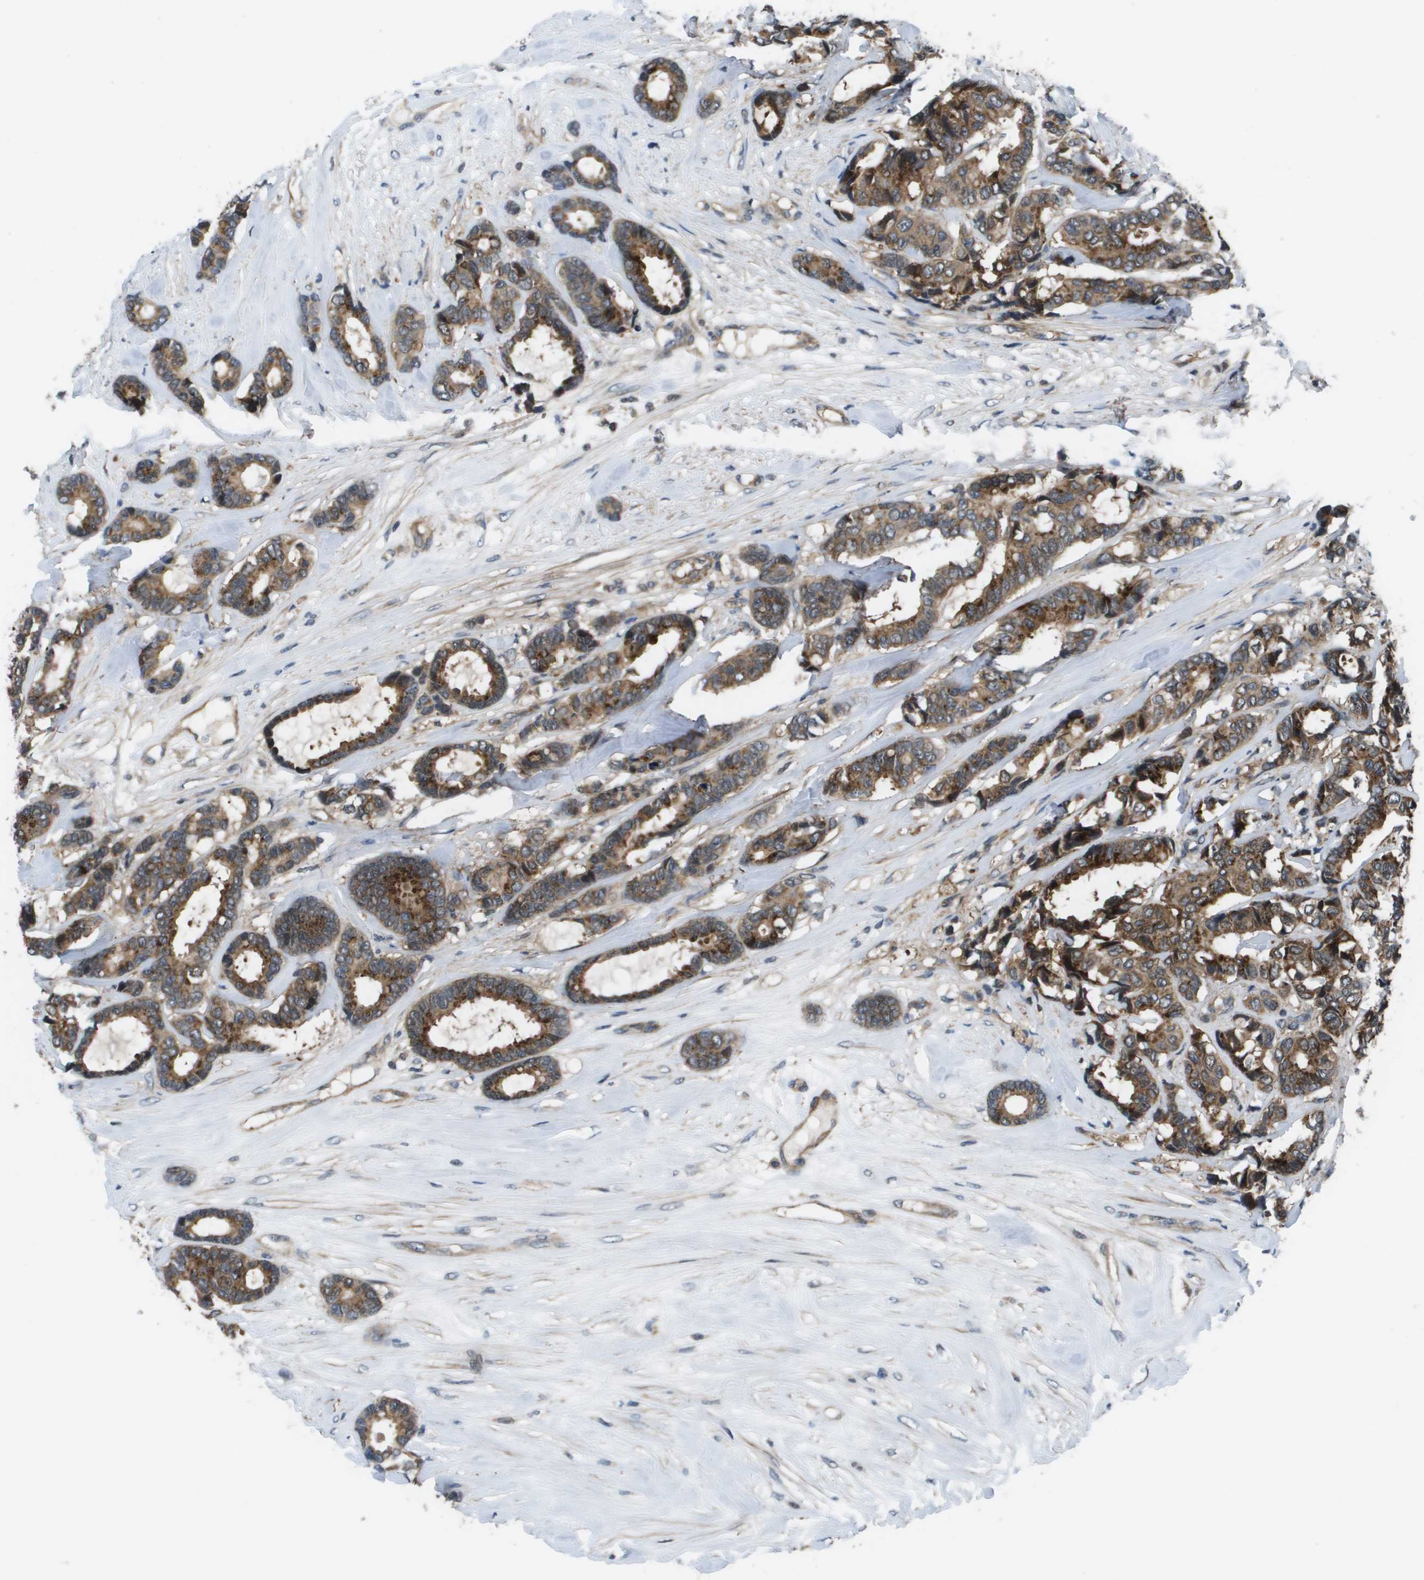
{"staining": {"intensity": "moderate", "quantity": ">75%", "location": "cytoplasmic/membranous"}, "tissue": "breast cancer", "cell_type": "Tumor cells", "image_type": "cancer", "snomed": [{"axis": "morphology", "description": "Duct carcinoma"}, {"axis": "topography", "description": "Breast"}], "caption": "Breast invasive ductal carcinoma stained with a brown dye shows moderate cytoplasmic/membranous positive expression in approximately >75% of tumor cells.", "gene": "ENPP5", "patient": {"sex": "female", "age": 87}}